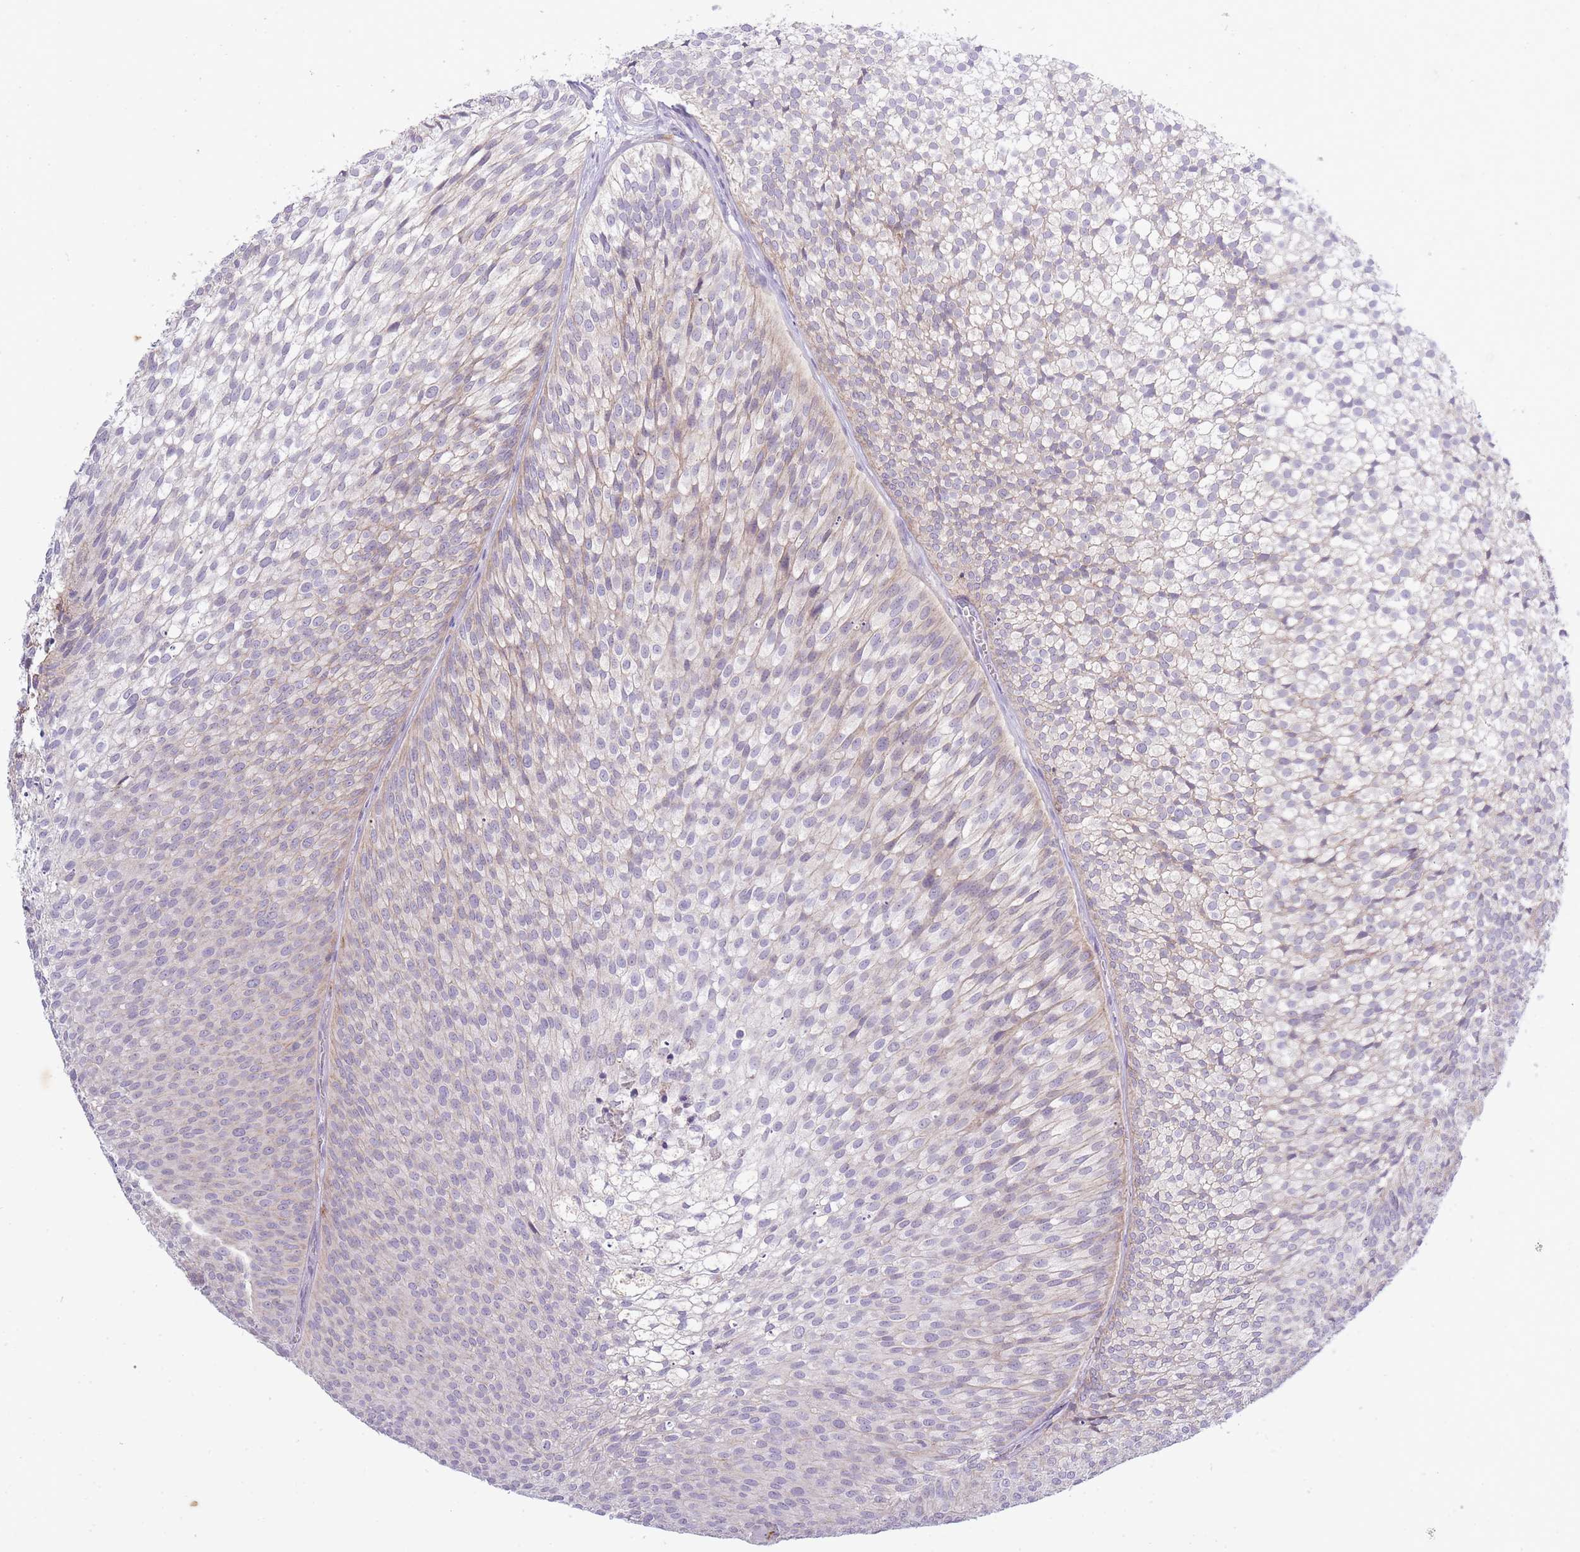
{"staining": {"intensity": "weak", "quantity": "<25%", "location": "cytoplasmic/membranous"}, "tissue": "urothelial cancer", "cell_type": "Tumor cells", "image_type": "cancer", "snomed": [{"axis": "morphology", "description": "Urothelial carcinoma, Low grade"}, {"axis": "topography", "description": "Urinary bladder"}], "caption": "Tumor cells show no significant protein expression in low-grade urothelial carcinoma.", "gene": "TRIM61", "patient": {"sex": "male", "age": 91}}